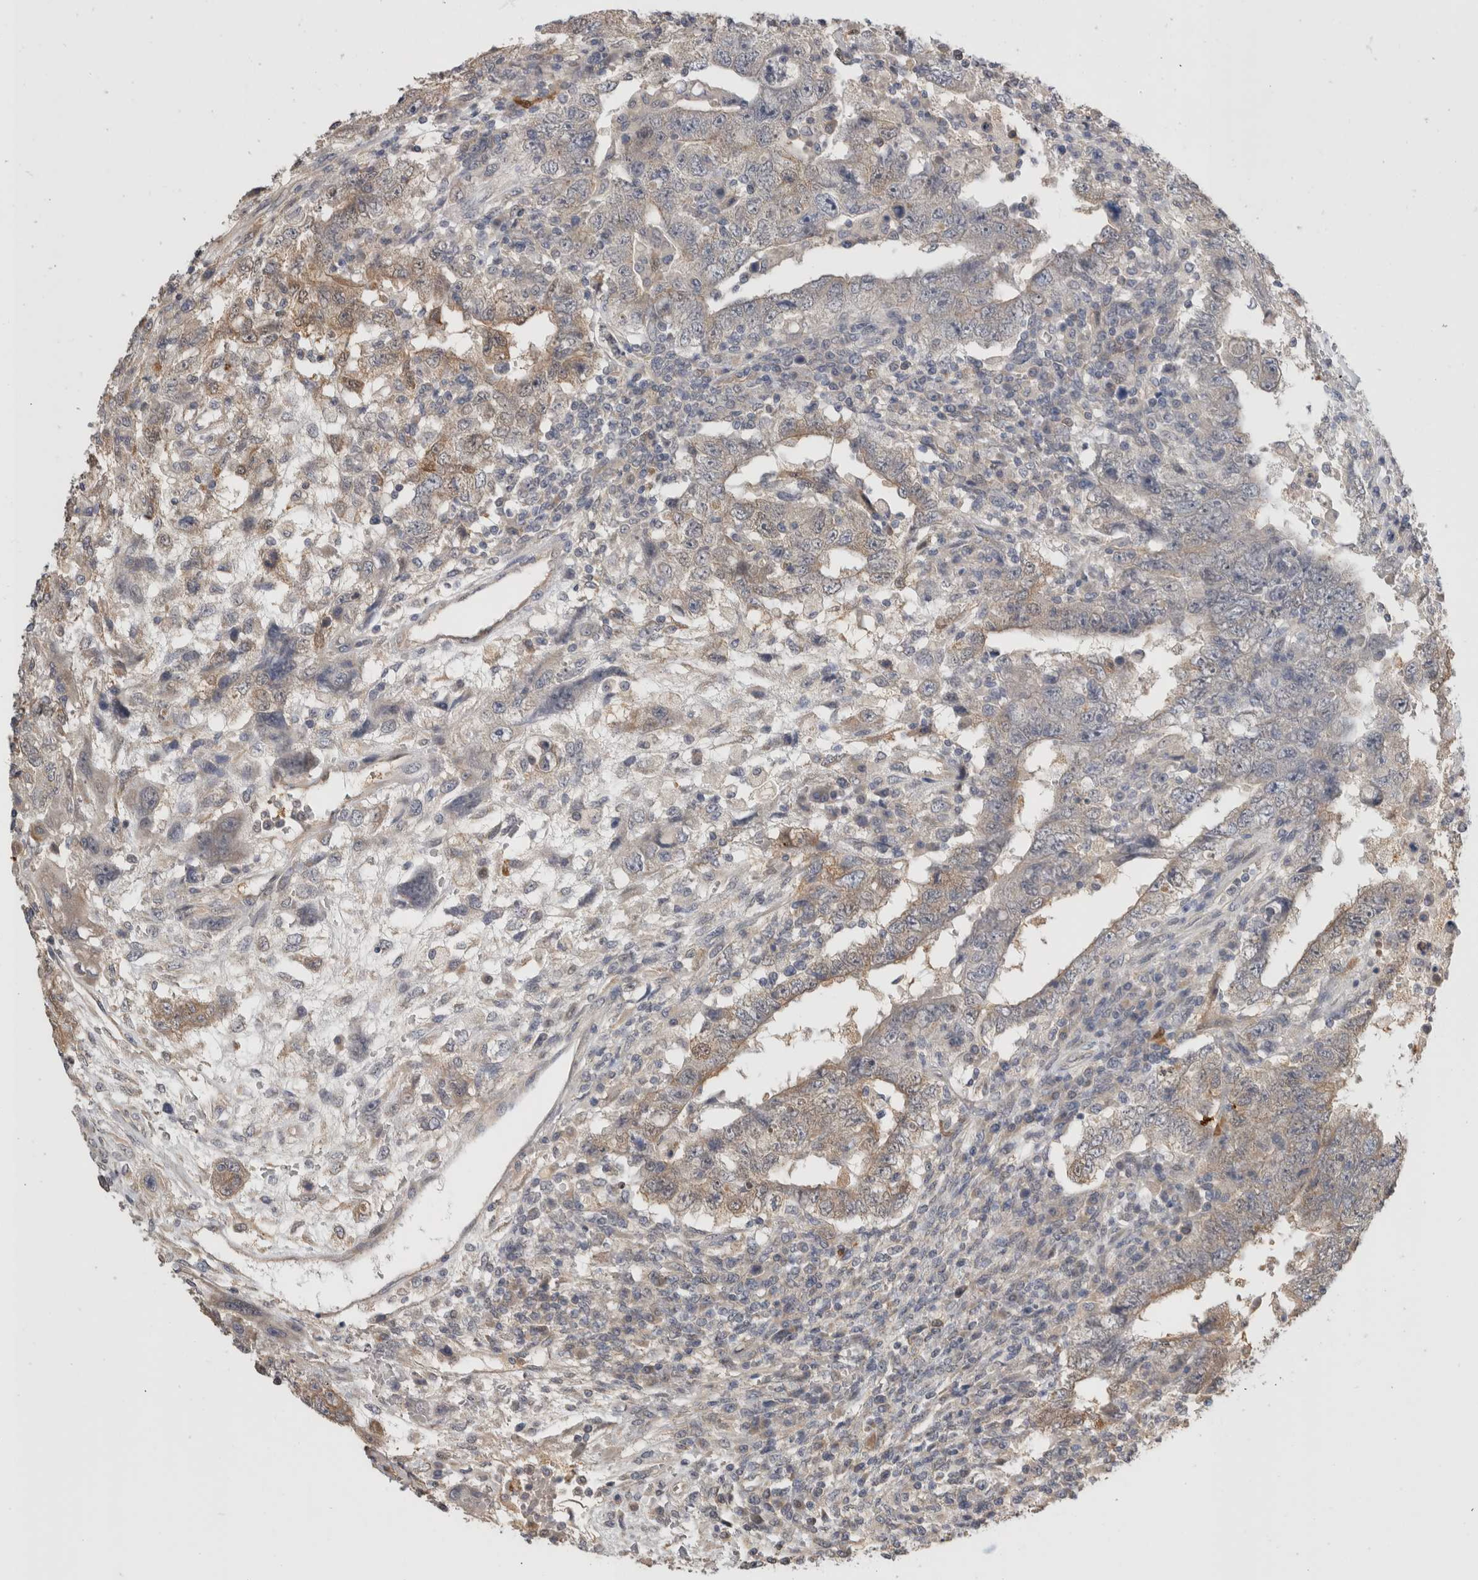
{"staining": {"intensity": "weak", "quantity": "<25%", "location": "cytoplasmic/membranous"}, "tissue": "testis cancer", "cell_type": "Tumor cells", "image_type": "cancer", "snomed": [{"axis": "morphology", "description": "Carcinoma, Embryonal, NOS"}, {"axis": "topography", "description": "Testis"}], "caption": "This is an immunohistochemistry (IHC) histopathology image of human testis cancer. There is no expression in tumor cells.", "gene": "PGM1", "patient": {"sex": "male", "age": 26}}